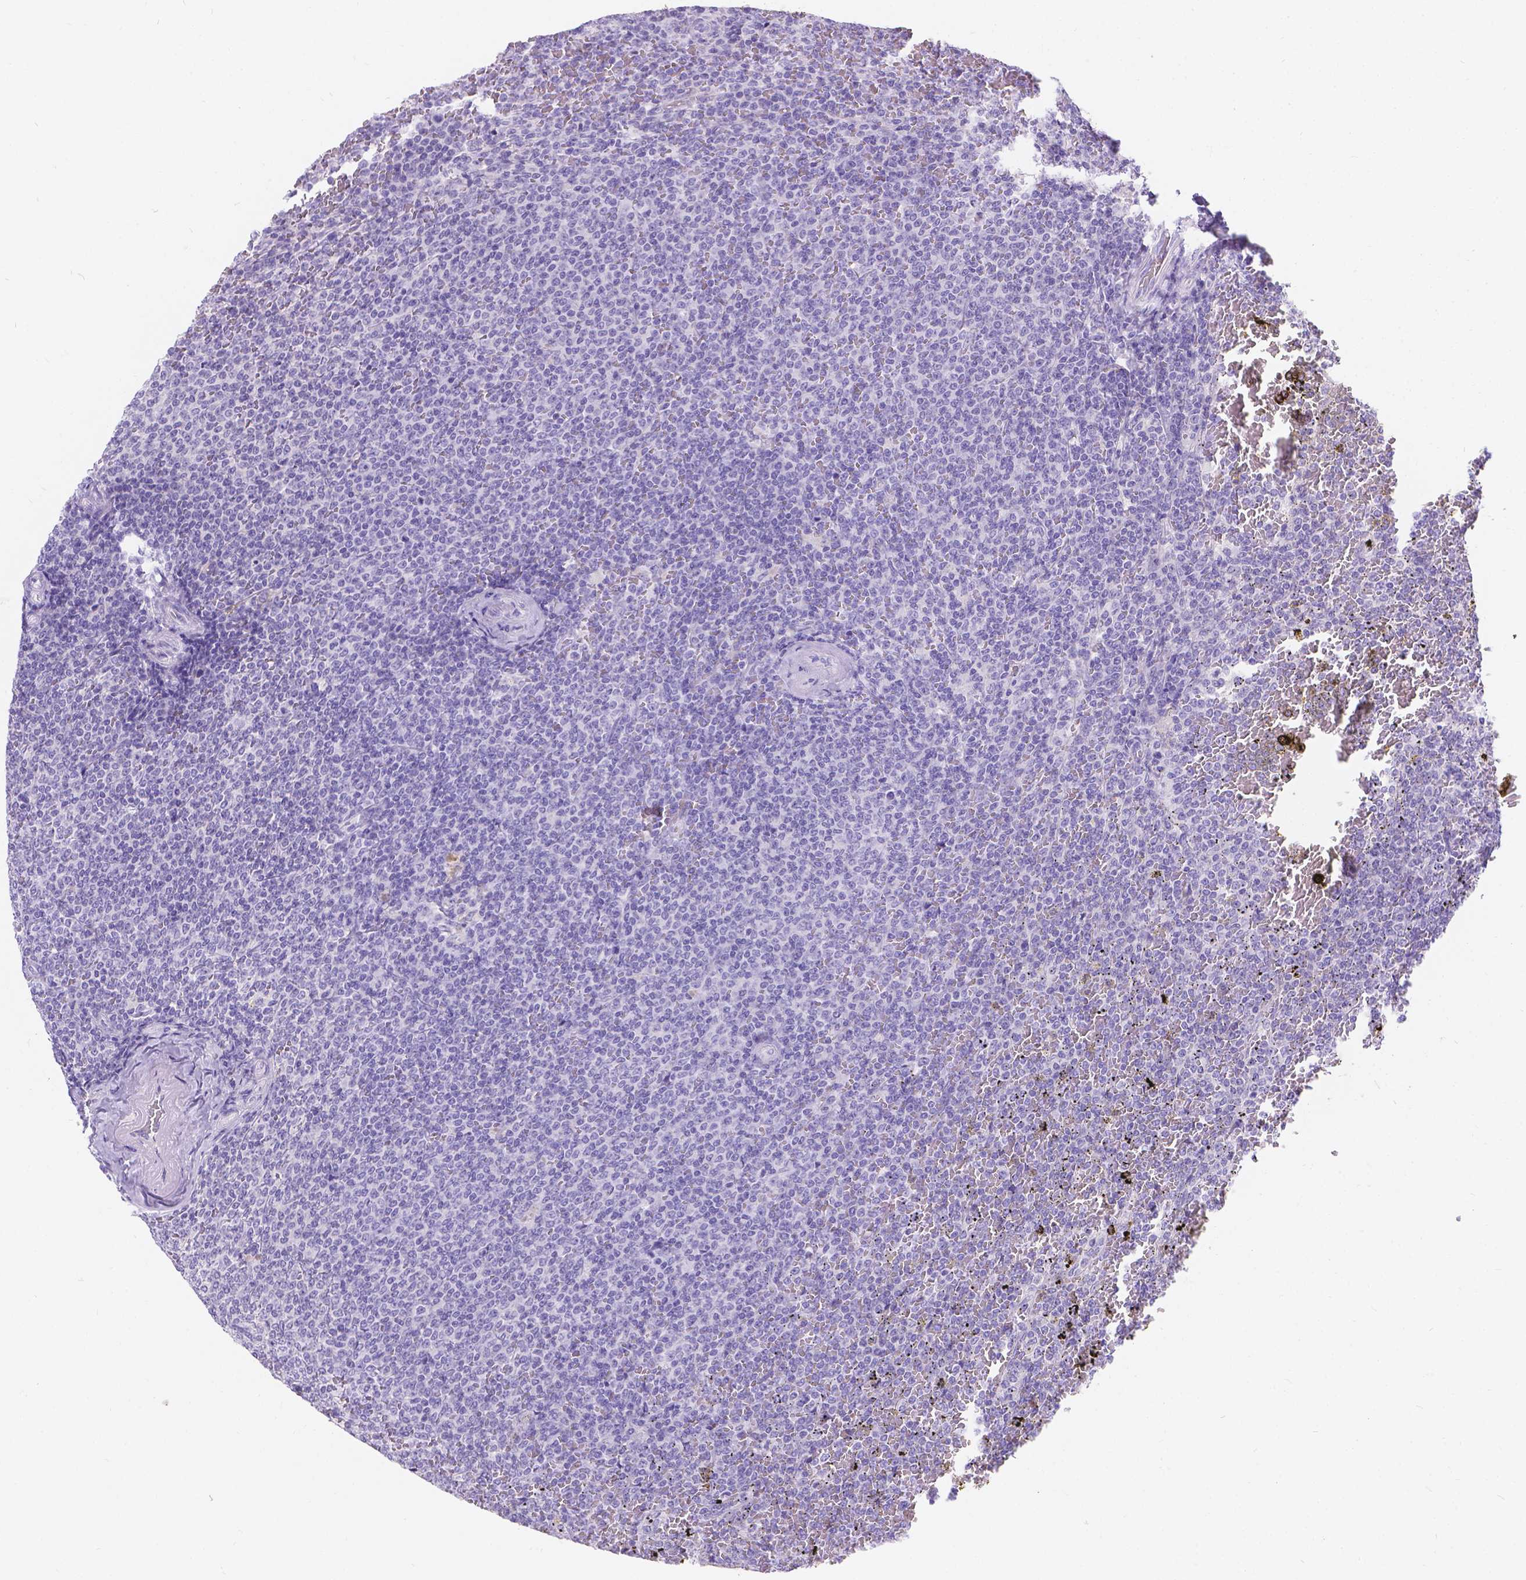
{"staining": {"intensity": "negative", "quantity": "none", "location": "none"}, "tissue": "lymphoma", "cell_type": "Tumor cells", "image_type": "cancer", "snomed": [{"axis": "morphology", "description": "Malignant lymphoma, non-Hodgkin's type, Low grade"}, {"axis": "topography", "description": "Spleen"}], "caption": "An image of malignant lymphoma, non-Hodgkin's type (low-grade) stained for a protein displays no brown staining in tumor cells.", "gene": "GNRHR", "patient": {"sex": "female", "age": 77}}